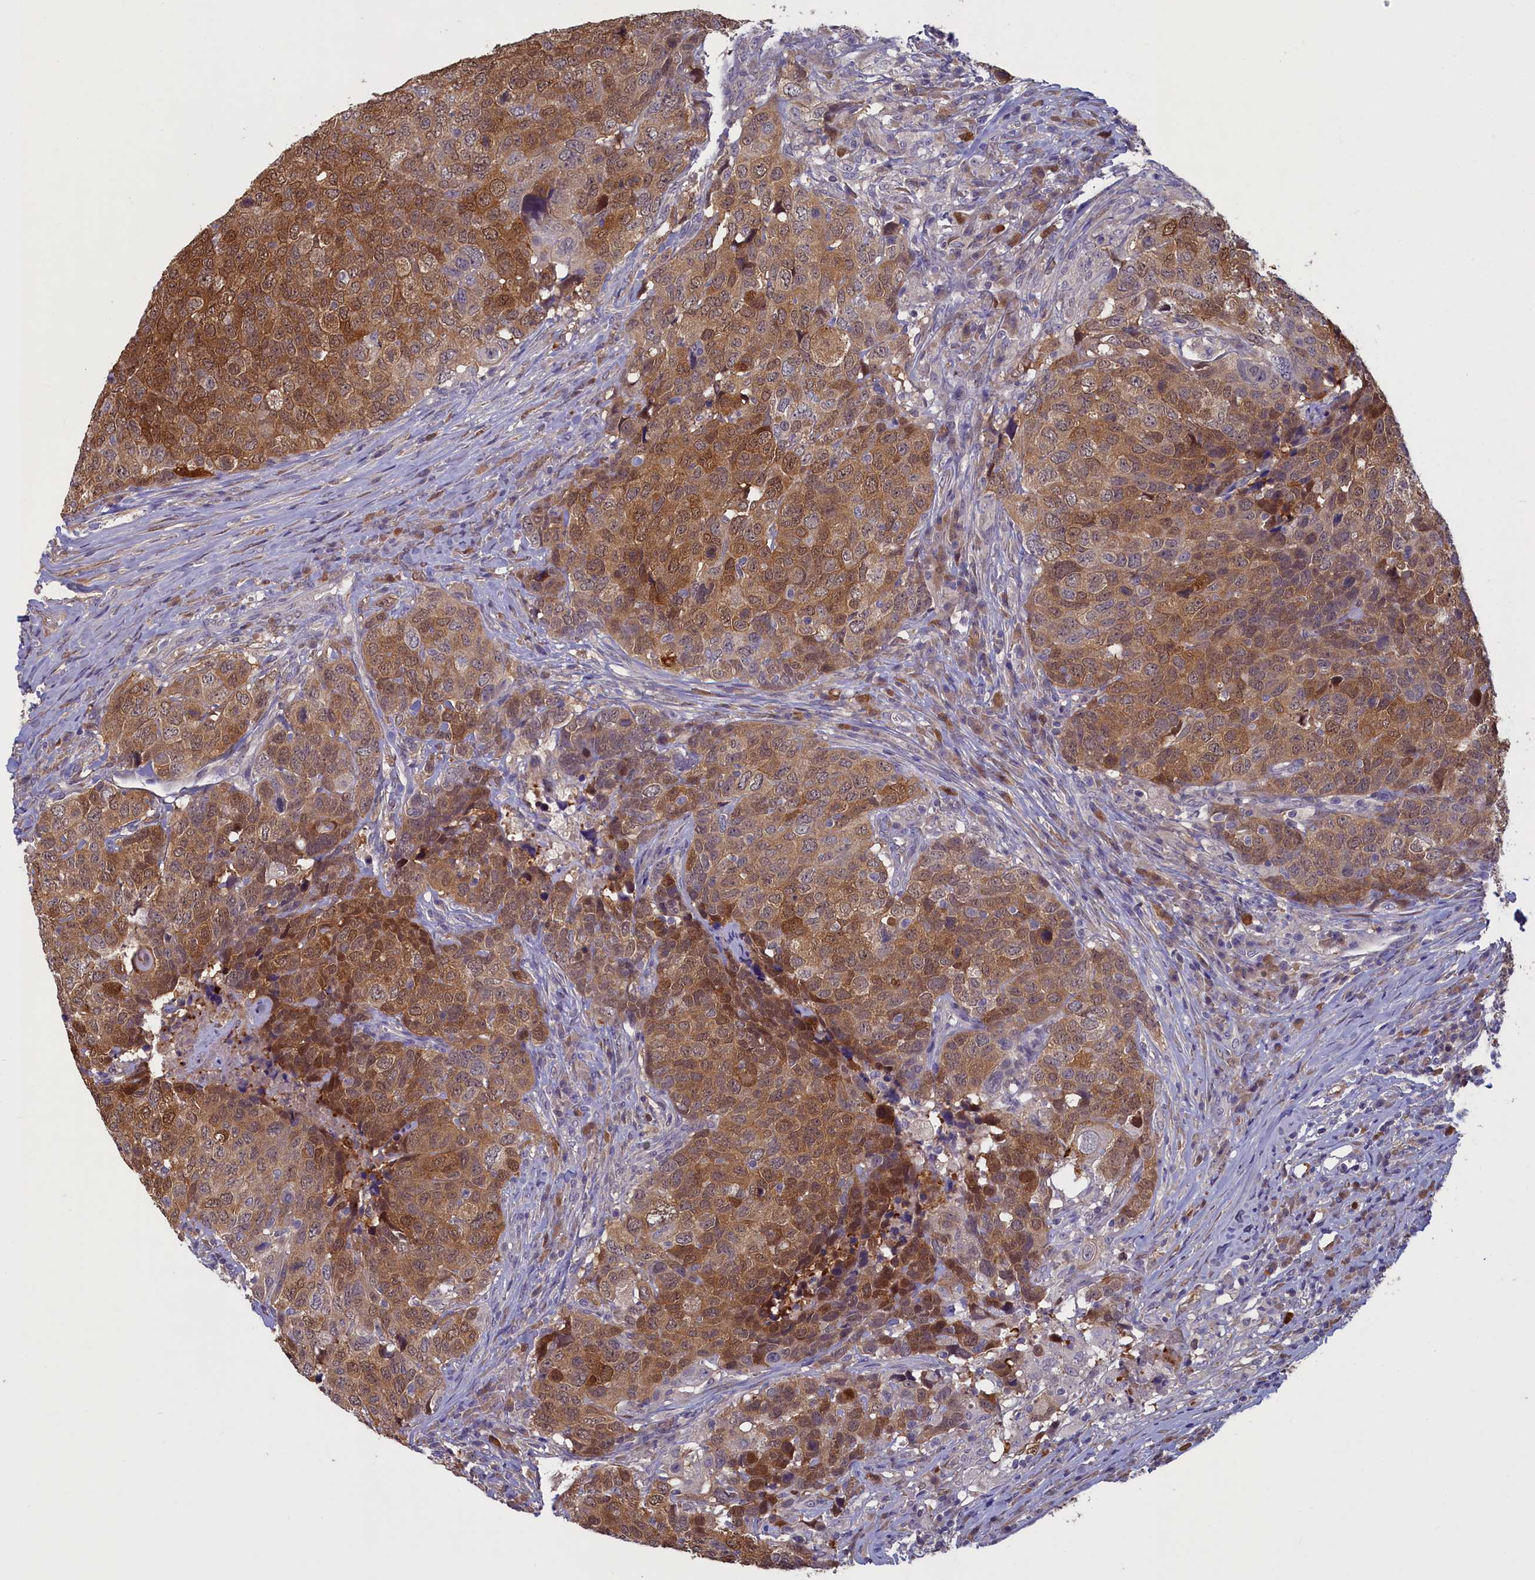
{"staining": {"intensity": "strong", "quantity": ">75%", "location": "cytoplasmic/membranous,nuclear"}, "tissue": "head and neck cancer", "cell_type": "Tumor cells", "image_type": "cancer", "snomed": [{"axis": "morphology", "description": "Squamous cell carcinoma, NOS"}, {"axis": "topography", "description": "Head-Neck"}], "caption": "Human head and neck cancer (squamous cell carcinoma) stained with a brown dye exhibits strong cytoplasmic/membranous and nuclear positive positivity in about >75% of tumor cells.", "gene": "UCHL3", "patient": {"sex": "male", "age": 66}}